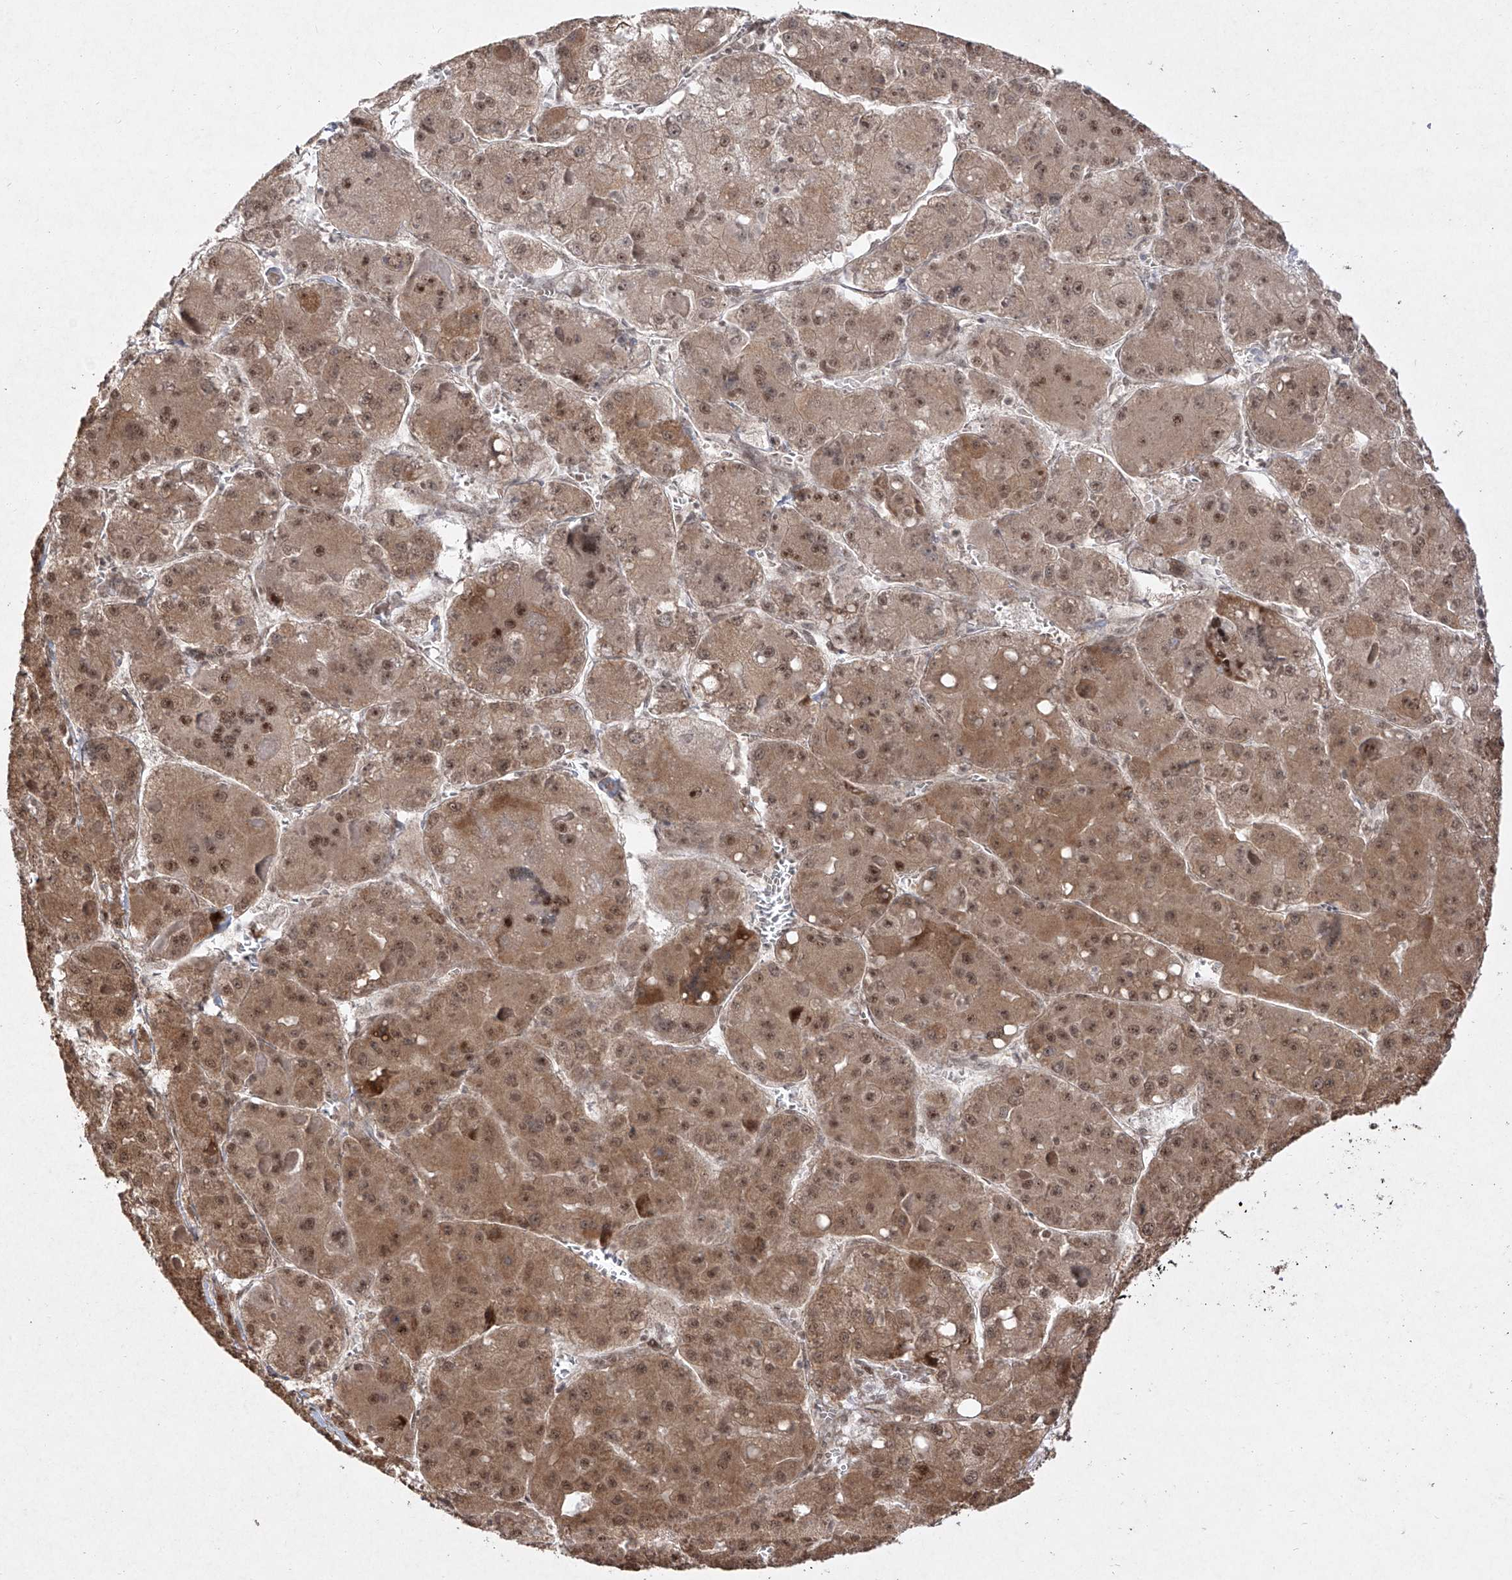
{"staining": {"intensity": "moderate", "quantity": ">75%", "location": "cytoplasmic/membranous,nuclear"}, "tissue": "liver cancer", "cell_type": "Tumor cells", "image_type": "cancer", "snomed": [{"axis": "morphology", "description": "Carcinoma, Hepatocellular, NOS"}, {"axis": "topography", "description": "Liver"}], "caption": "The micrograph shows staining of liver cancer (hepatocellular carcinoma), revealing moderate cytoplasmic/membranous and nuclear protein positivity (brown color) within tumor cells.", "gene": "SNRNP27", "patient": {"sex": "female", "age": 73}}